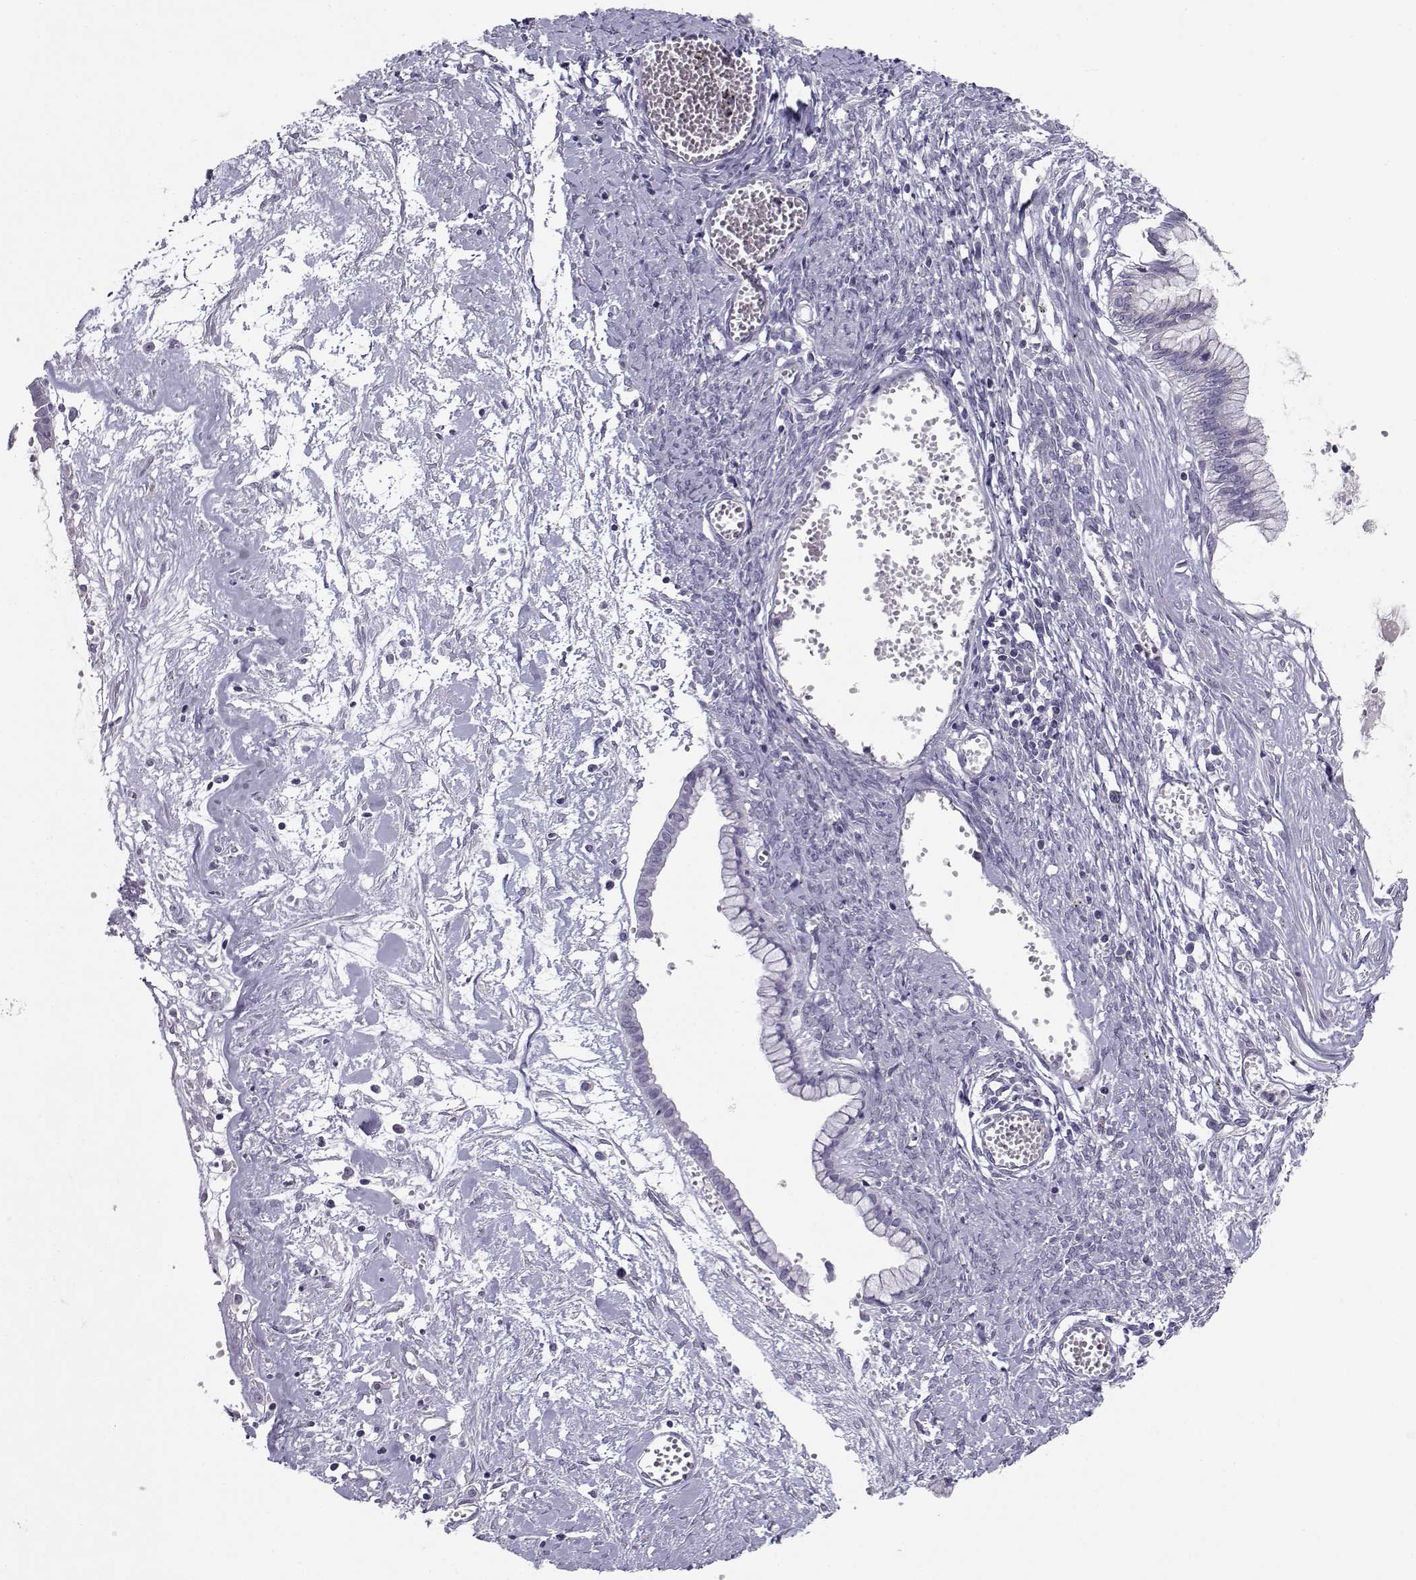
{"staining": {"intensity": "moderate", "quantity": "25%-75%", "location": "cytoplasmic/membranous"}, "tissue": "ovarian cancer", "cell_type": "Tumor cells", "image_type": "cancer", "snomed": [{"axis": "morphology", "description": "Cystadenocarcinoma, mucinous, NOS"}, {"axis": "topography", "description": "Ovary"}], "caption": "Moderate cytoplasmic/membranous protein expression is appreciated in about 25%-75% of tumor cells in ovarian cancer (mucinous cystadenocarcinoma).", "gene": "CFAP77", "patient": {"sex": "female", "age": 67}}